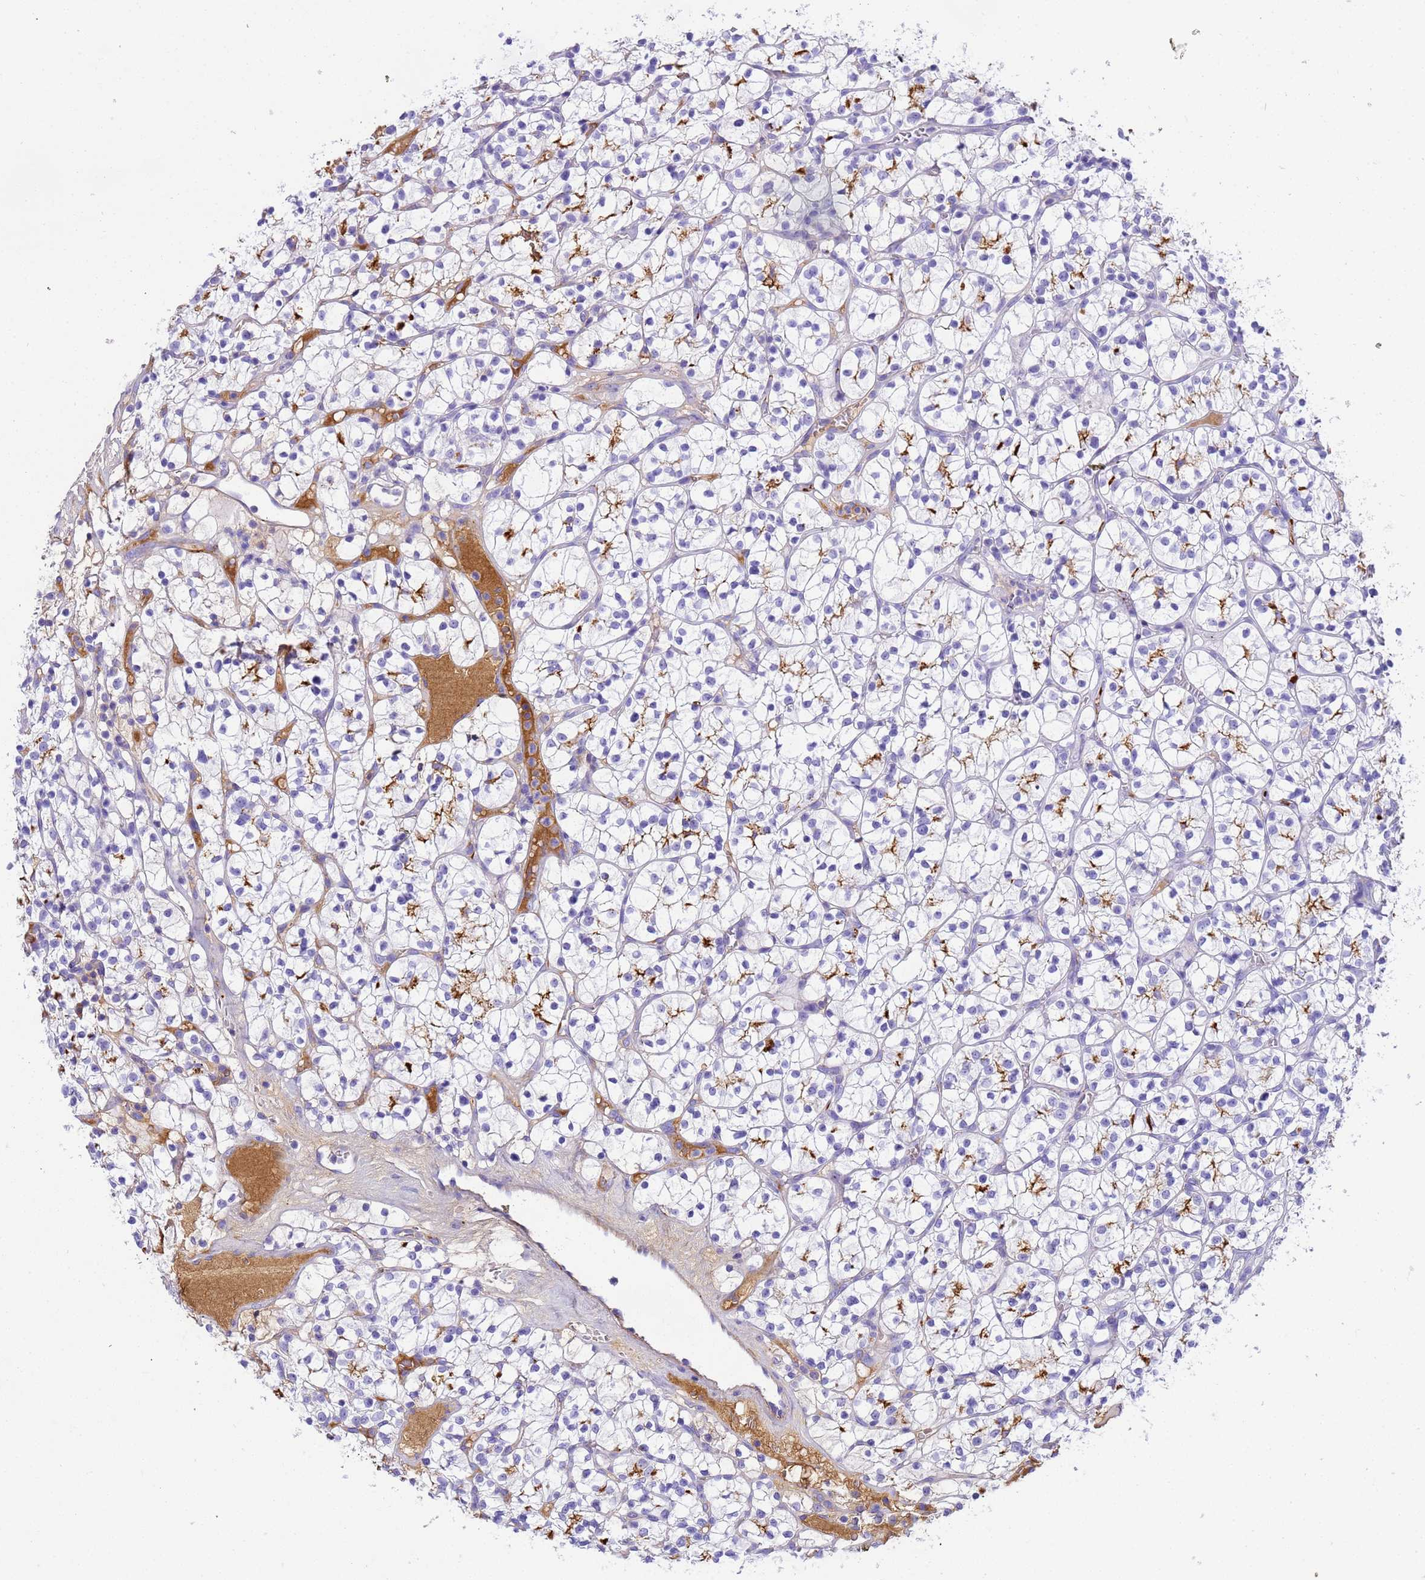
{"staining": {"intensity": "moderate", "quantity": "<25%", "location": "cytoplasmic/membranous"}, "tissue": "renal cancer", "cell_type": "Tumor cells", "image_type": "cancer", "snomed": [{"axis": "morphology", "description": "Adenocarcinoma, NOS"}, {"axis": "topography", "description": "Kidney"}], "caption": "Moderate cytoplasmic/membranous expression is appreciated in about <25% of tumor cells in renal cancer.", "gene": "CFHR2", "patient": {"sex": "female", "age": 64}}